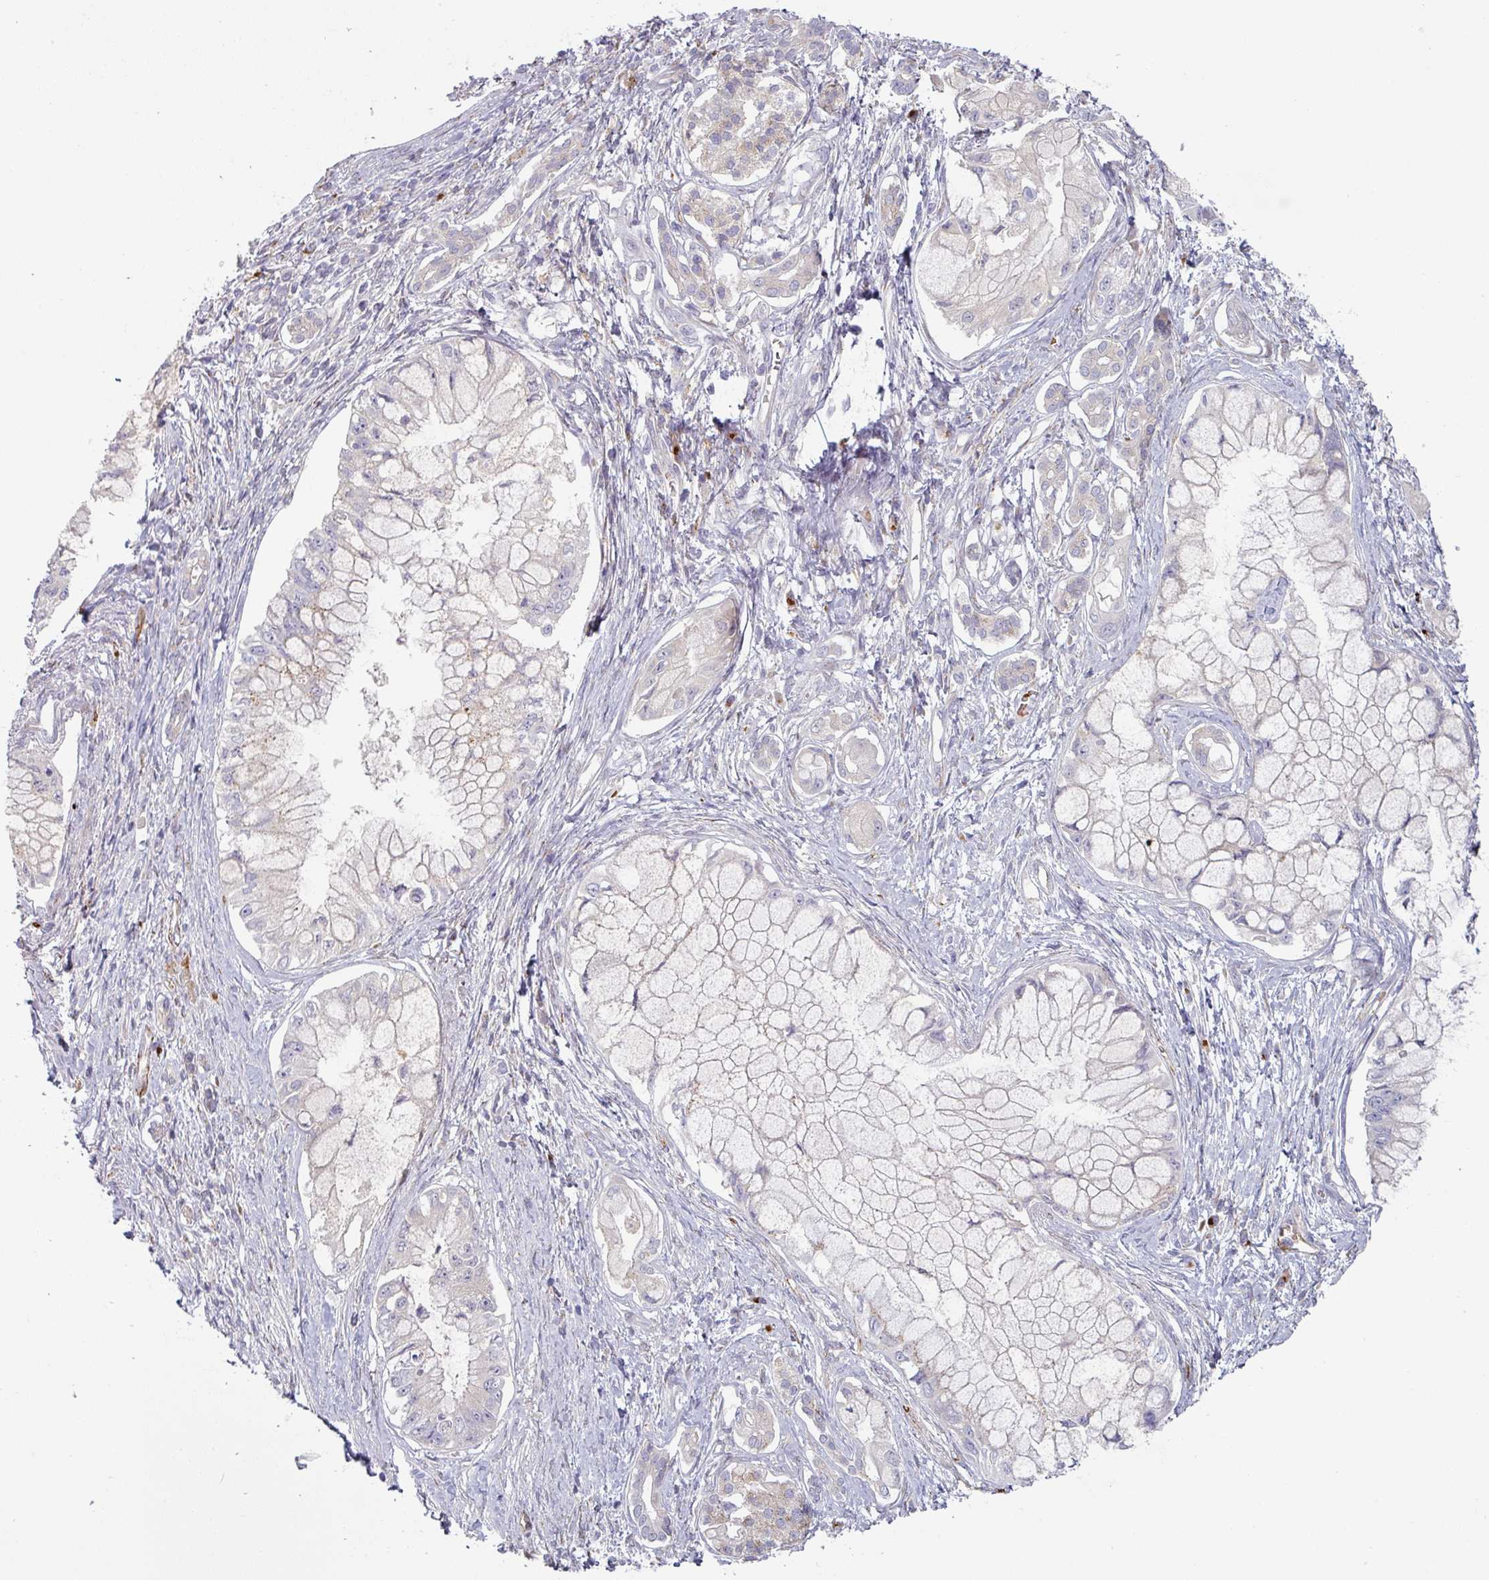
{"staining": {"intensity": "negative", "quantity": "none", "location": "none"}, "tissue": "pancreatic cancer", "cell_type": "Tumor cells", "image_type": "cancer", "snomed": [{"axis": "morphology", "description": "Adenocarcinoma, NOS"}, {"axis": "topography", "description": "Pancreas"}], "caption": "Tumor cells show no significant protein expression in pancreatic cancer.", "gene": "PRODH2", "patient": {"sex": "male", "age": 48}}